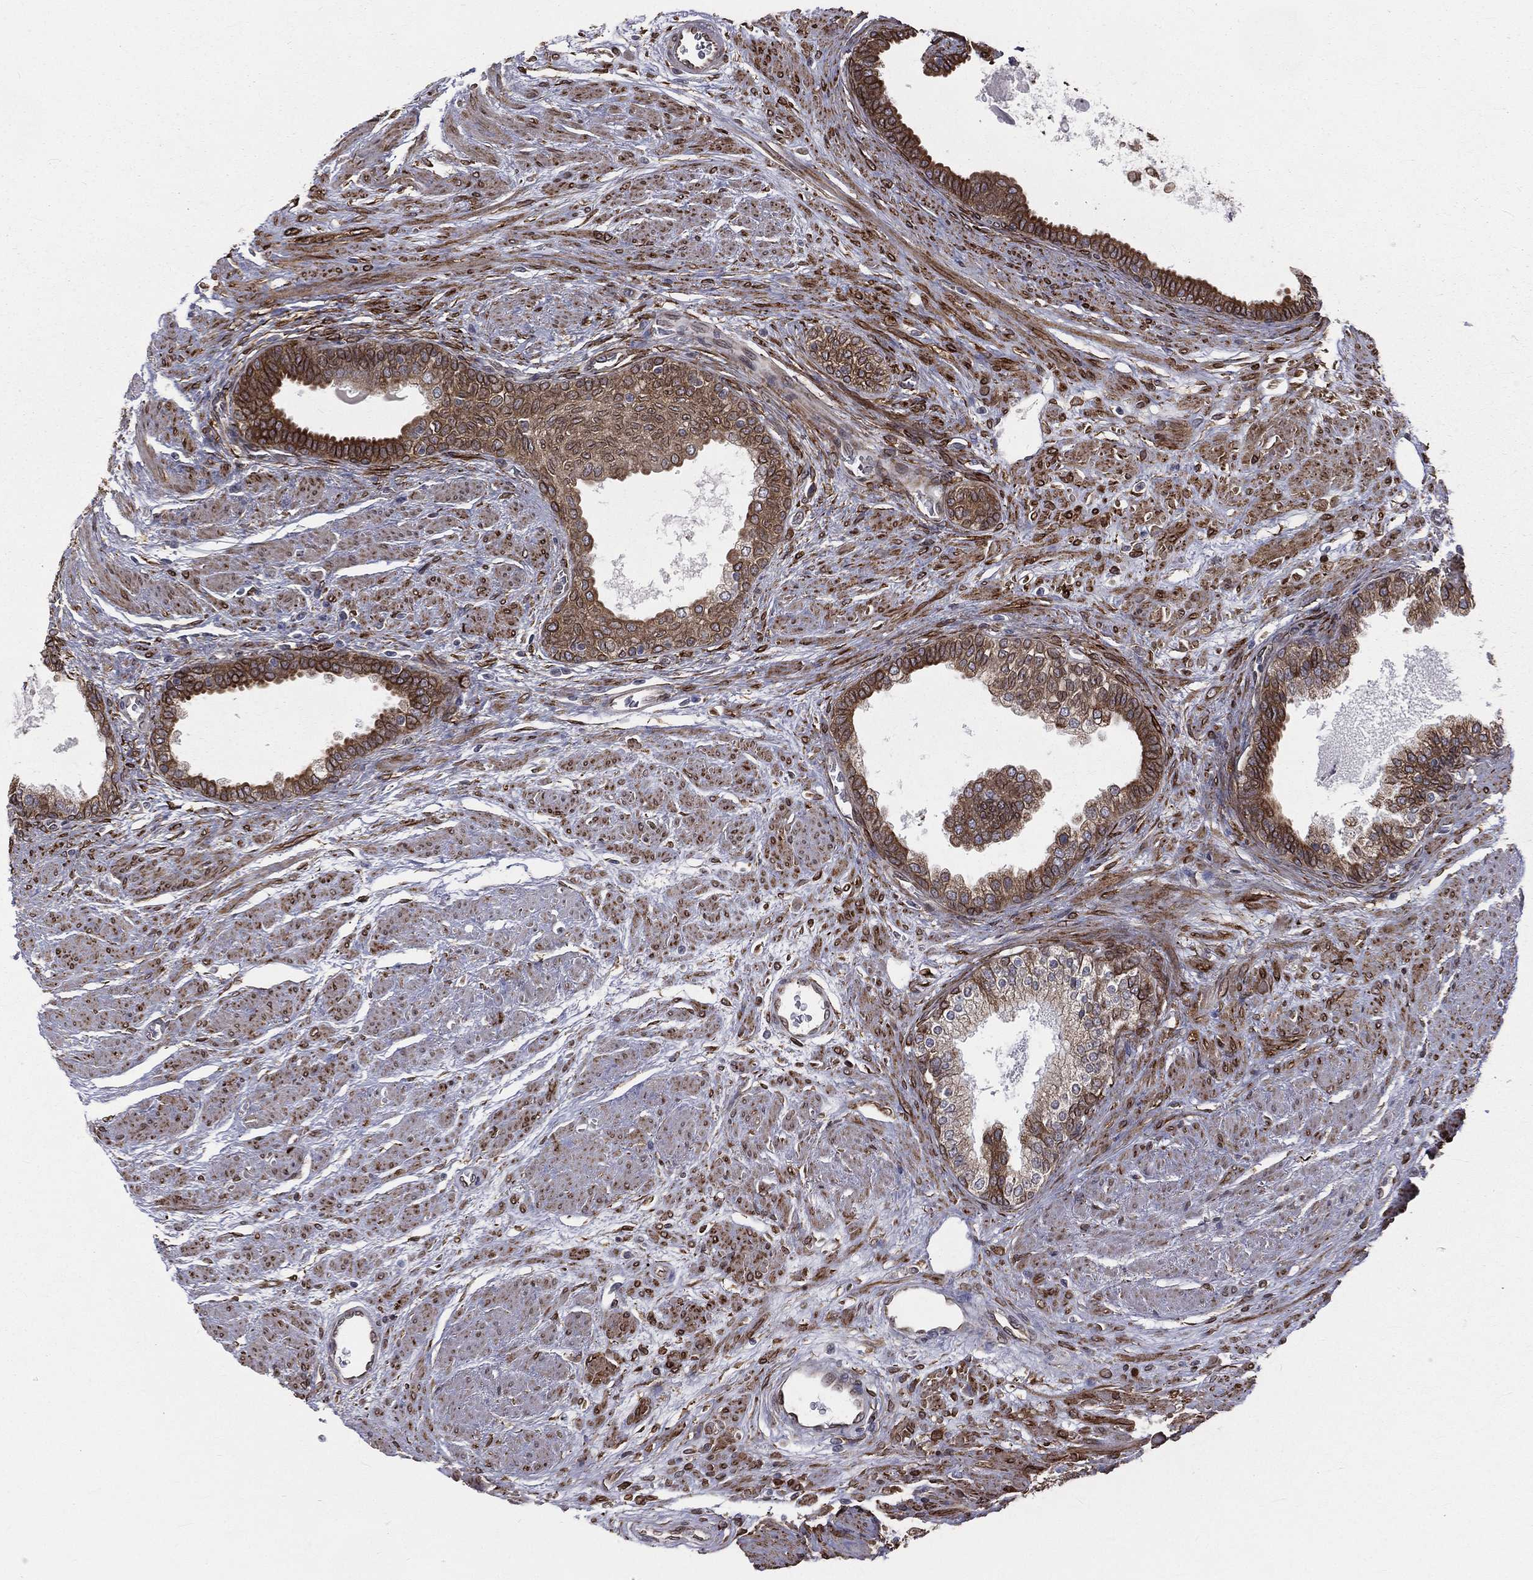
{"staining": {"intensity": "moderate", "quantity": ">75%", "location": "cytoplasmic/membranous"}, "tissue": "prostate cancer", "cell_type": "Tumor cells", "image_type": "cancer", "snomed": [{"axis": "morphology", "description": "Adenocarcinoma, NOS"}, {"axis": "topography", "description": "Prostate and seminal vesicle, NOS"}, {"axis": "topography", "description": "Prostate"}], "caption": "This micrograph demonstrates immunohistochemistry staining of prostate cancer, with medium moderate cytoplasmic/membranous staining in approximately >75% of tumor cells.", "gene": "PGRMC1", "patient": {"sex": "male", "age": 62}}